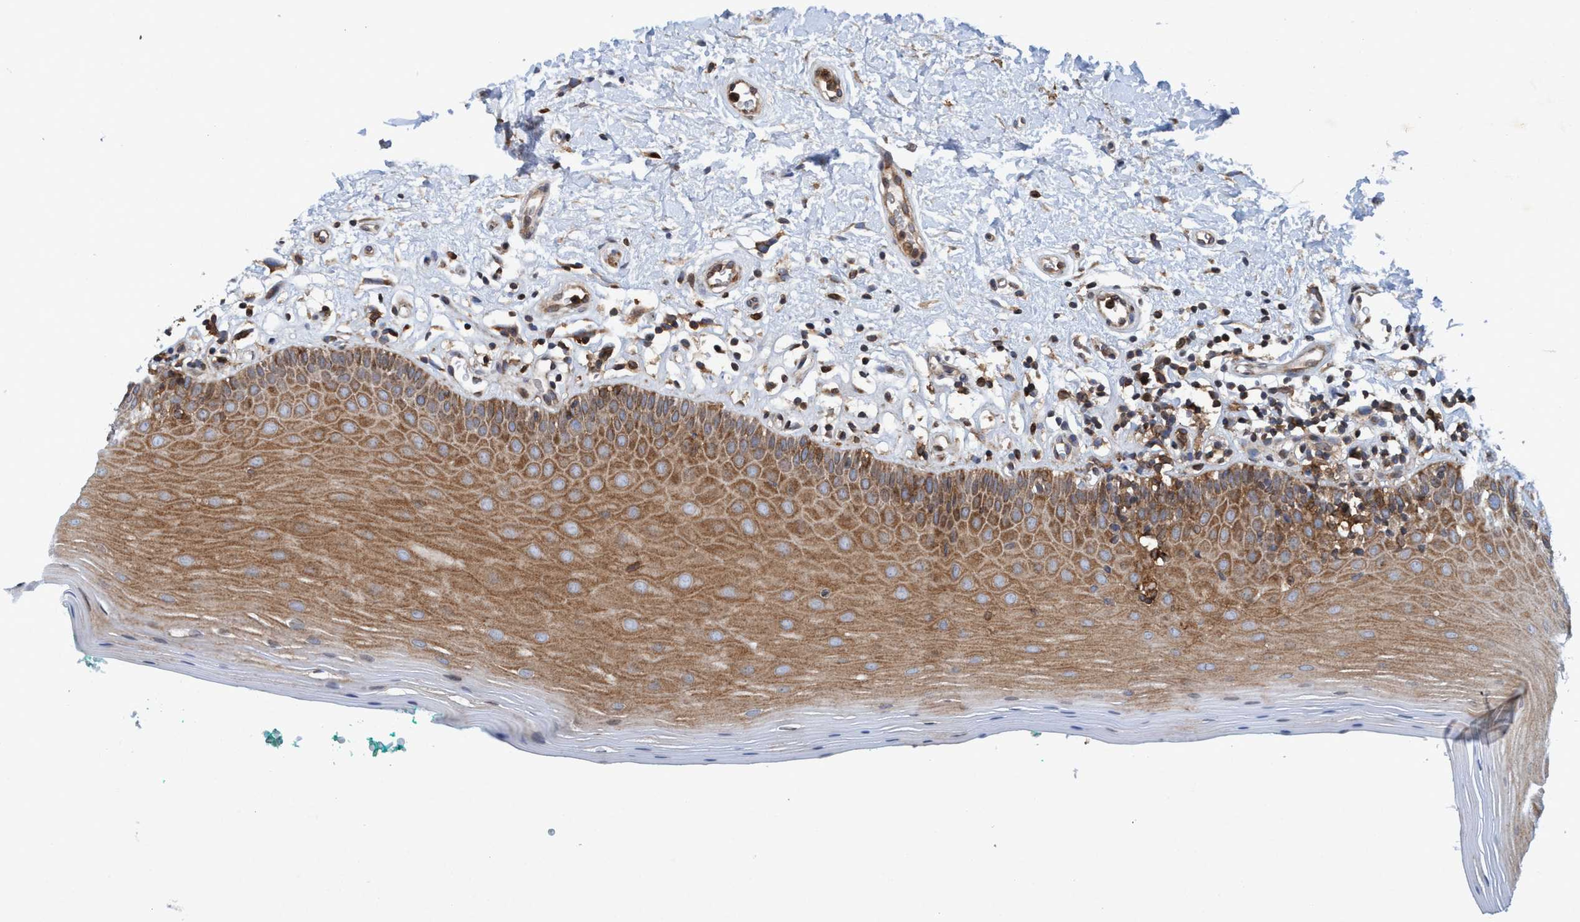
{"staining": {"intensity": "moderate", "quantity": ">75%", "location": "cytoplasmic/membranous"}, "tissue": "oral mucosa", "cell_type": "Squamous epithelial cells", "image_type": "normal", "snomed": [{"axis": "morphology", "description": "Normal tissue, NOS"}, {"axis": "topography", "description": "Skeletal muscle"}, {"axis": "topography", "description": "Oral tissue"}], "caption": "A histopathology image showing moderate cytoplasmic/membranous positivity in about >75% of squamous epithelial cells in benign oral mucosa, as visualized by brown immunohistochemical staining.", "gene": "SLC16A3", "patient": {"sex": "male", "age": 58}}